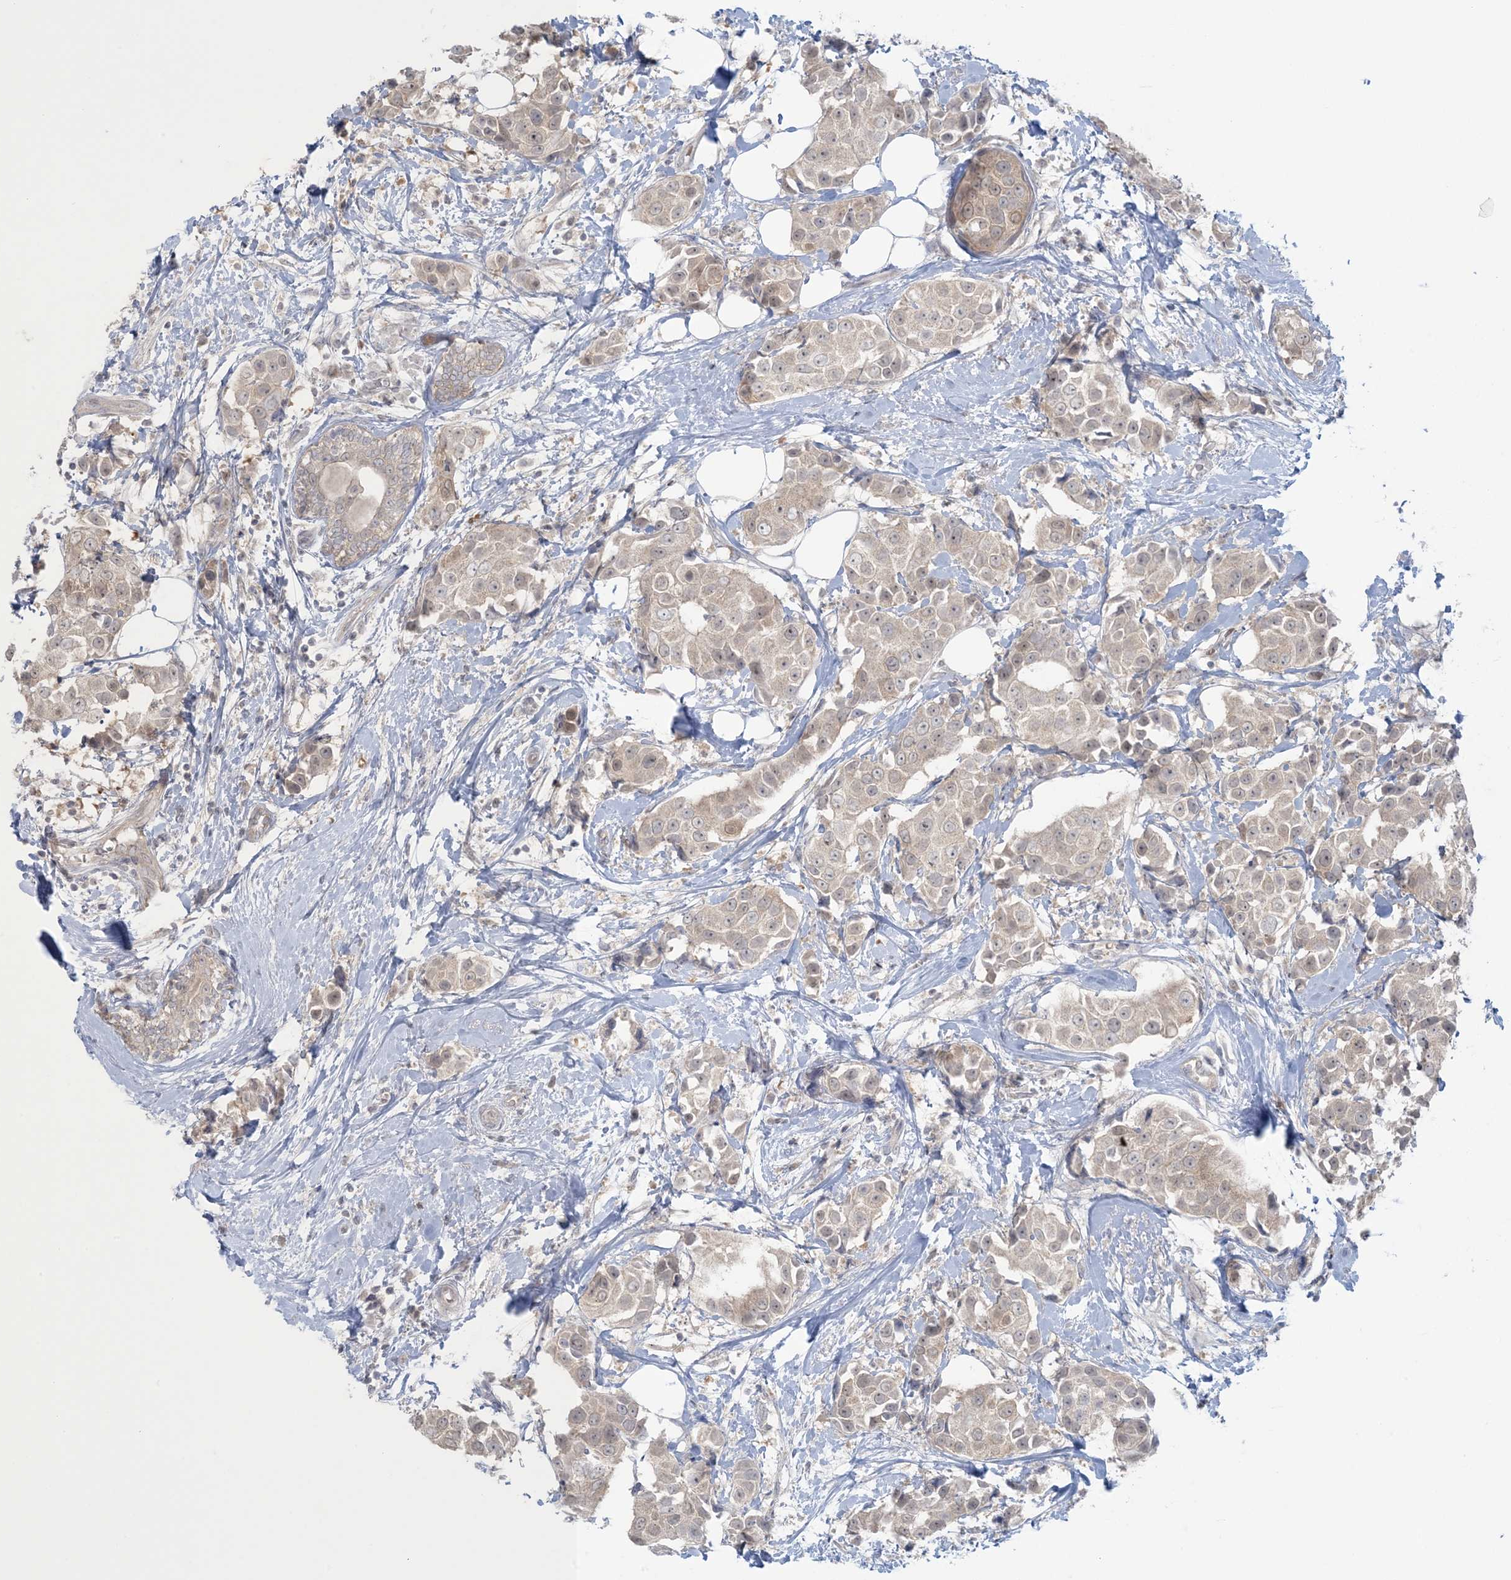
{"staining": {"intensity": "weak", "quantity": "25%-75%", "location": "cytoplasmic/membranous"}, "tissue": "breast cancer", "cell_type": "Tumor cells", "image_type": "cancer", "snomed": [{"axis": "morphology", "description": "Normal tissue, NOS"}, {"axis": "morphology", "description": "Duct carcinoma"}, {"axis": "topography", "description": "Breast"}], "caption": "Protein staining by IHC shows weak cytoplasmic/membranous positivity in approximately 25%-75% of tumor cells in breast cancer (intraductal carcinoma).", "gene": "NRBP2", "patient": {"sex": "female", "age": 39}}